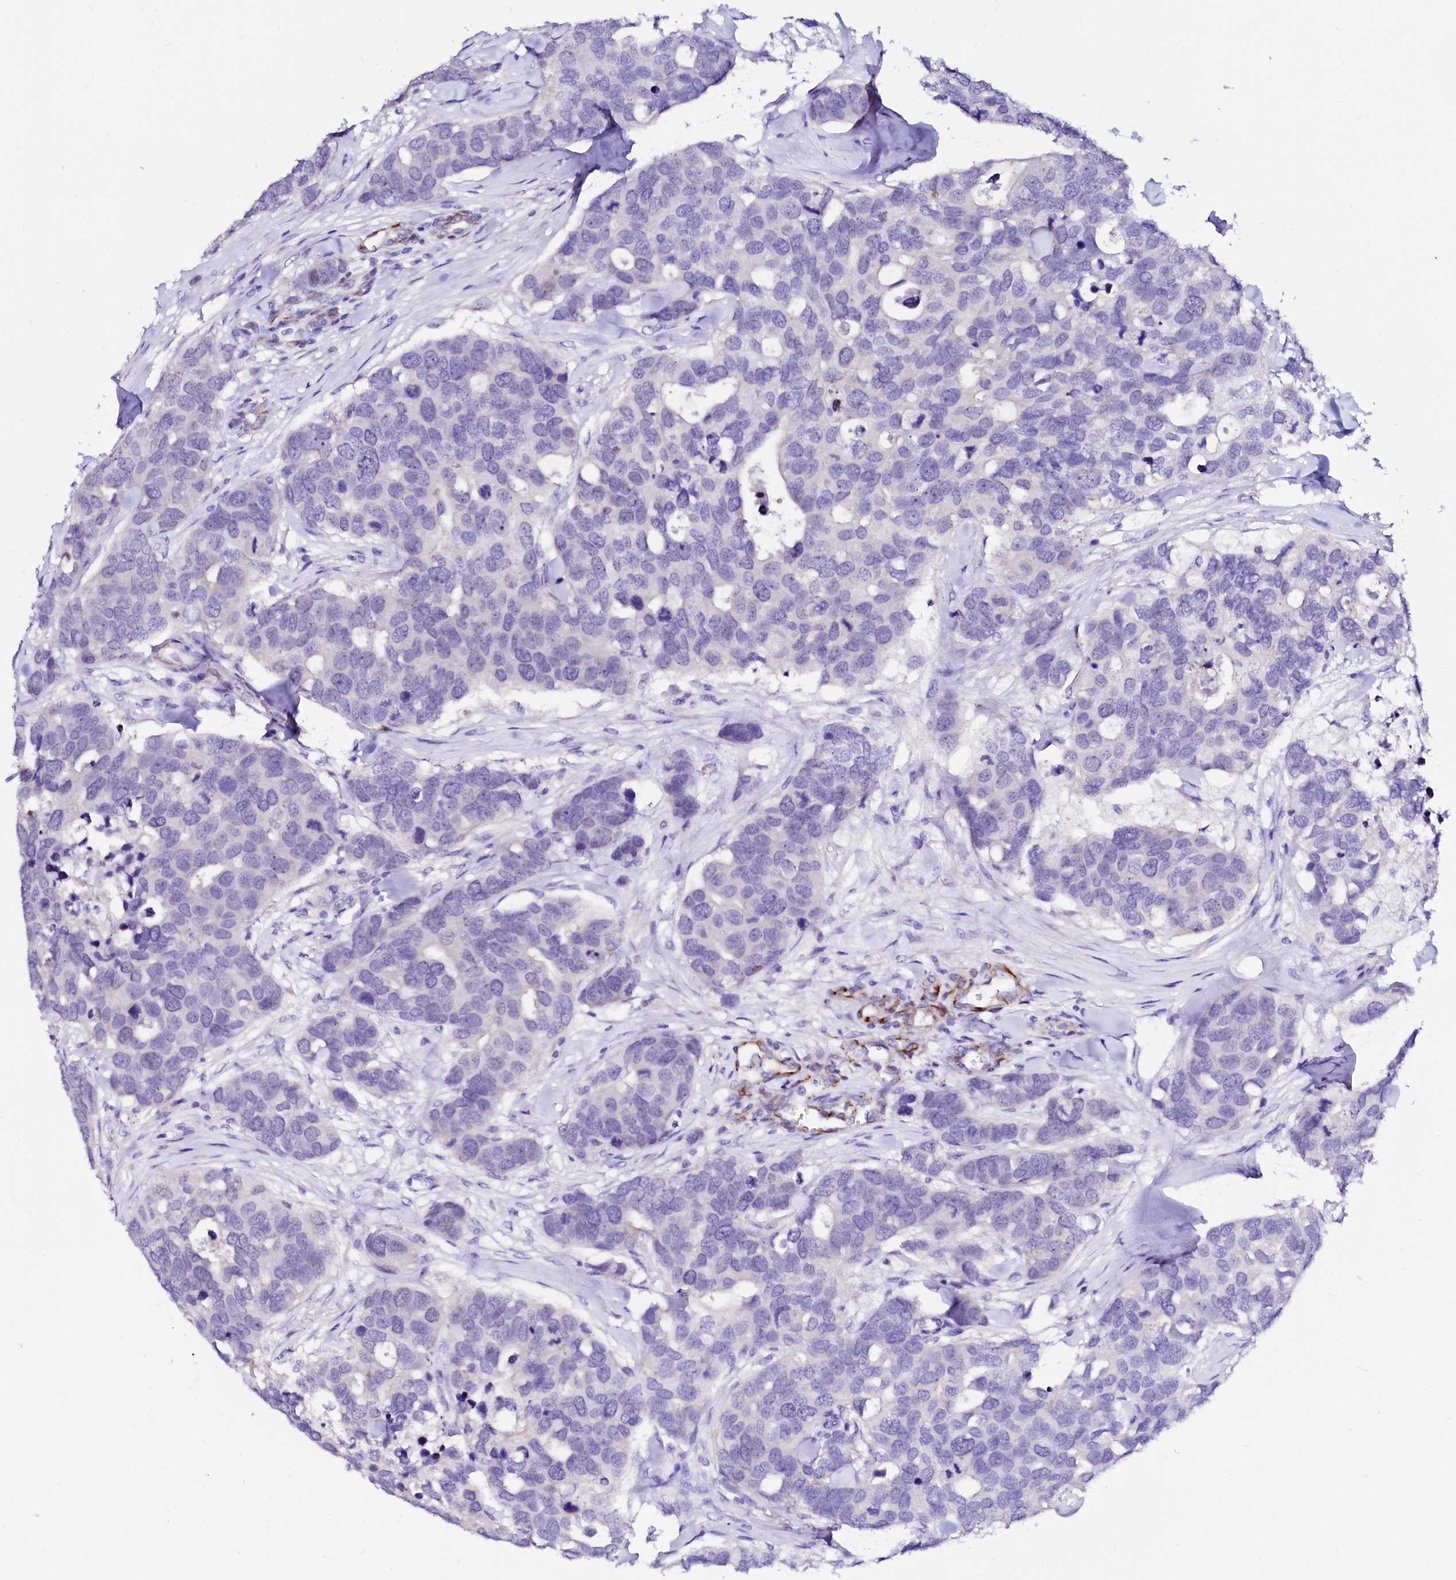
{"staining": {"intensity": "negative", "quantity": "none", "location": "none"}, "tissue": "breast cancer", "cell_type": "Tumor cells", "image_type": "cancer", "snomed": [{"axis": "morphology", "description": "Duct carcinoma"}, {"axis": "topography", "description": "Breast"}], "caption": "Tumor cells show no significant protein expression in breast cancer.", "gene": "SFR1", "patient": {"sex": "female", "age": 83}}